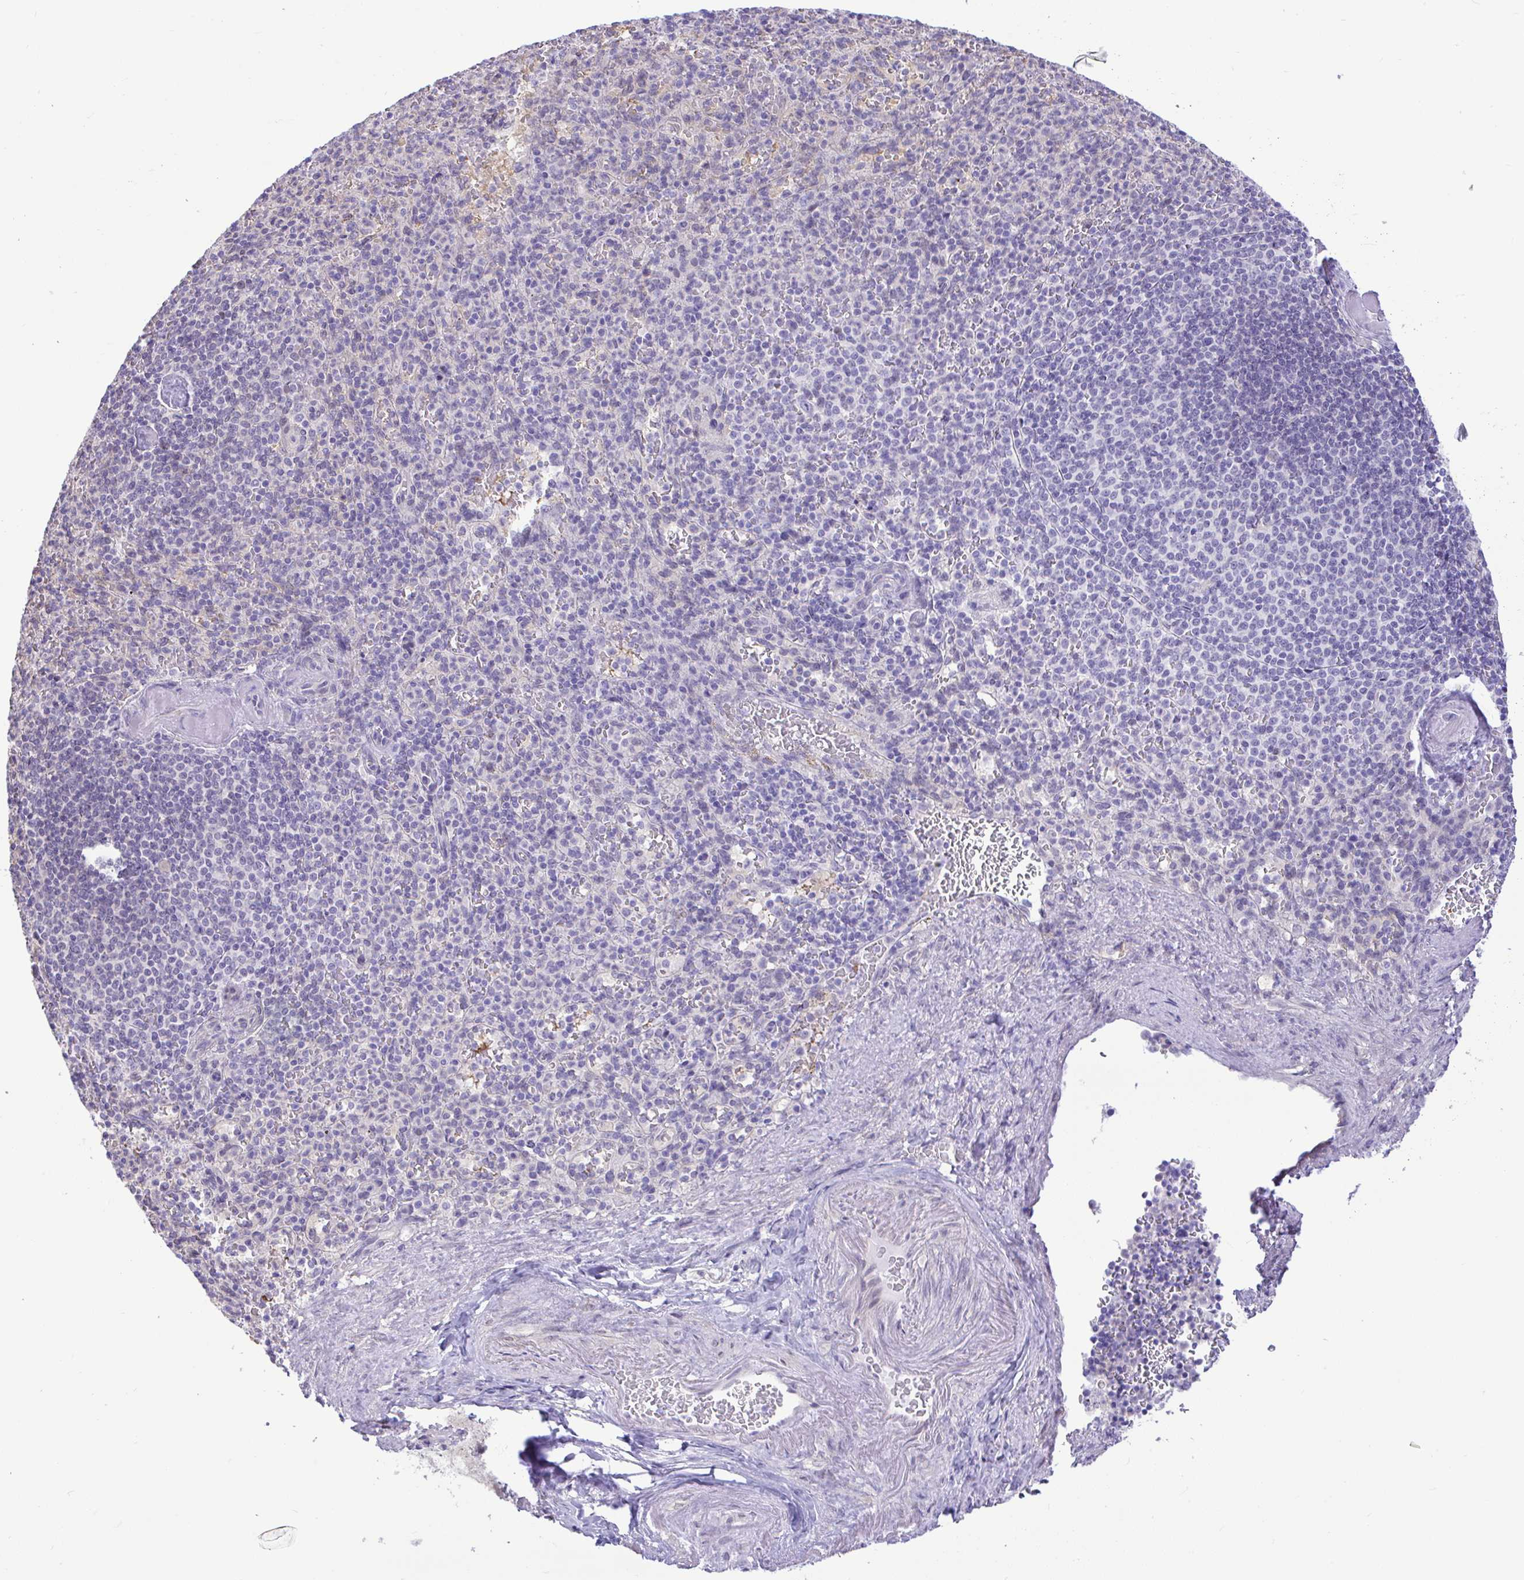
{"staining": {"intensity": "negative", "quantity": "none", "location": "none"}, "tissue": "spleen", "cell_type": "Cells in red pulp", "image_type": "normal", "snomed": [{"axis": "morphology", "description": "Normal tissue, NOS"}, {"axis": "topography", "description": "Spleen"}], "caption": "The immunohistochemistry histopathology image has no significant positivity in cells in red pulp of spleen. (Immunohistochemistry, brightfield microscopy, high magnification).", "gene": "ZNF485", "patient": {"sex": "female", "age": 74}}